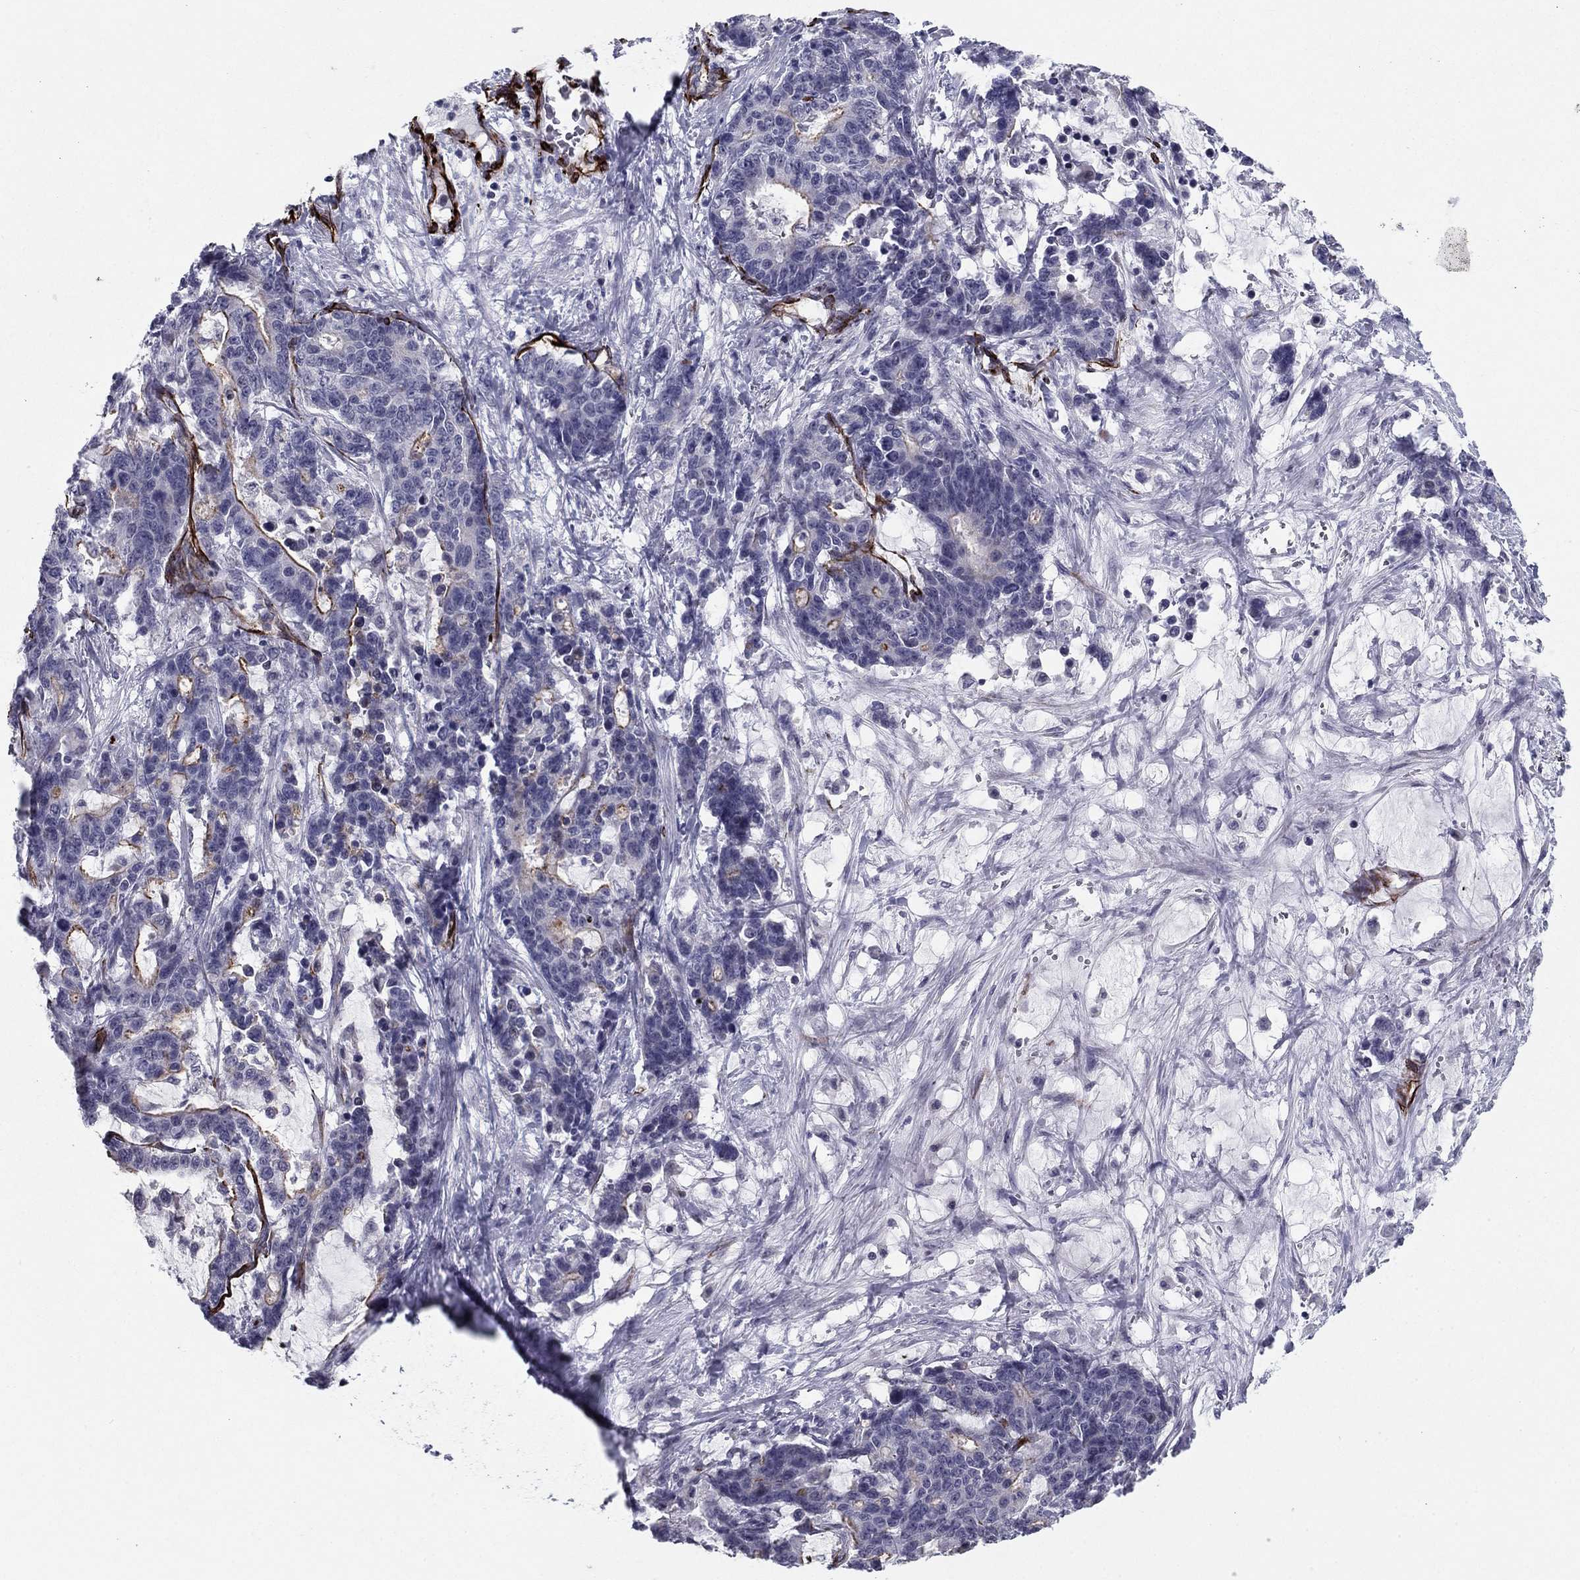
{"staining": {"intensity": "negative", "quantity": "none", "location": "none"}, "tissue": "stomach cancer", "cell_type": "Tumor cells", "image_type": "cancer", "snomed": [{"axis": "morphology", "description": "Normal tissue, NOS"}, {"axis": "morphology", "description": "Adenocarcinoma, NOS"}, {"axis": "topography", "description": "Stomach"}], "caption": "Immunohistochemical staining of stomach cancer displays no significant staining in tumor cells.", "gene": "ANKS4B", "patient": {"sex": "female", "age": 64}}